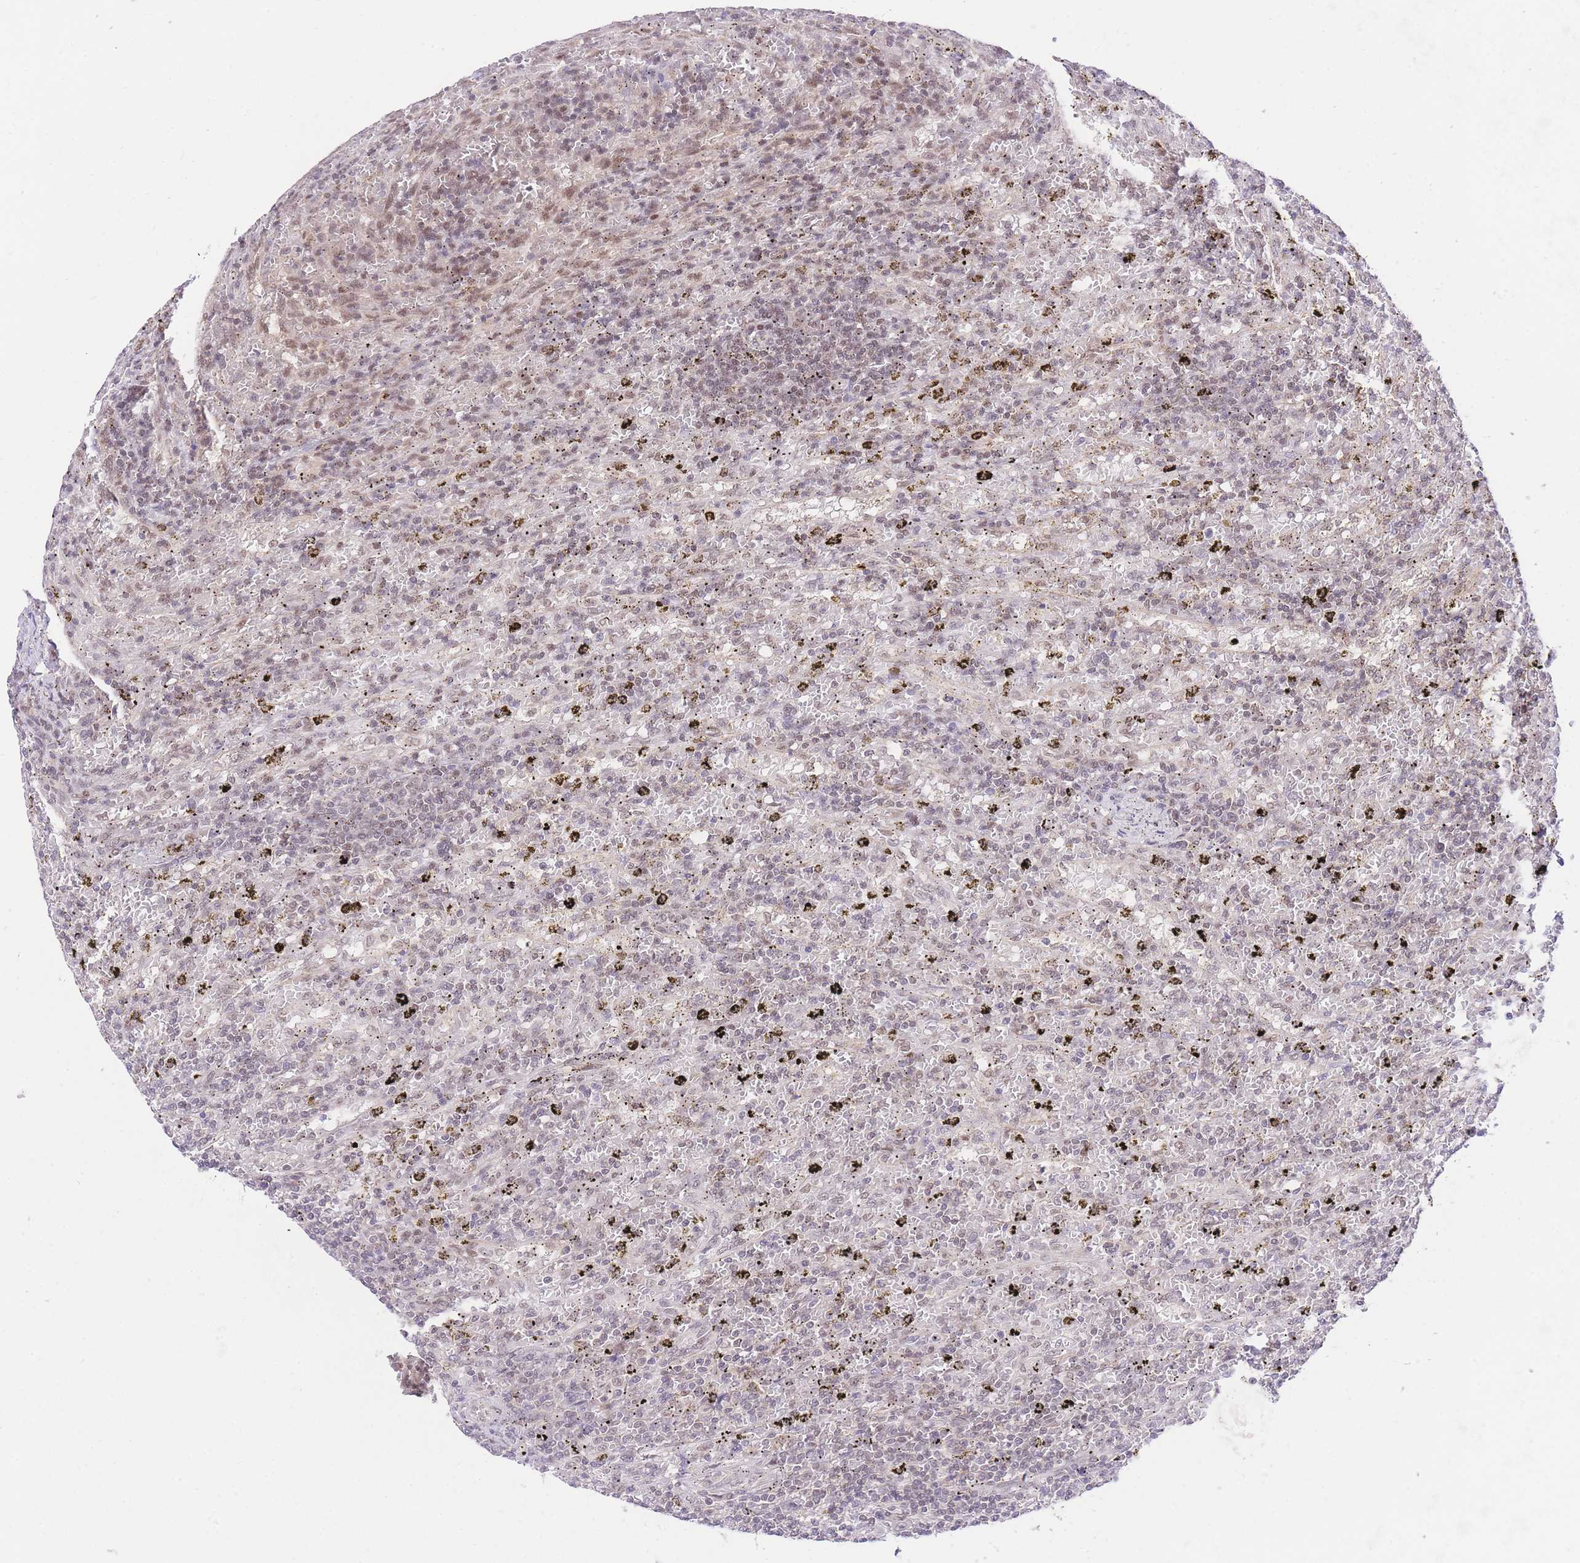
{"staining": {"intensity": "moderate", "quantity": "<25%", "location": "nuclear"}, "tissue": "lymphoma", "cell_type": "Tumor cells", "image_type": "cancer", "snomed": [{"axis": "morphology", "description": "Malignant lymphoma, non-Hodgkin's type, Low grade"}, {"axis": "topography", "description": "Spleen"}], "caption": "Tumor cells exhibit moderate nuclear positivity in about <25% of cells in low-grade malignant lymphoma, non-Hodgkin's type.", "gene": "UBXN7", "patient": {"sex": "male", "age": 76}}